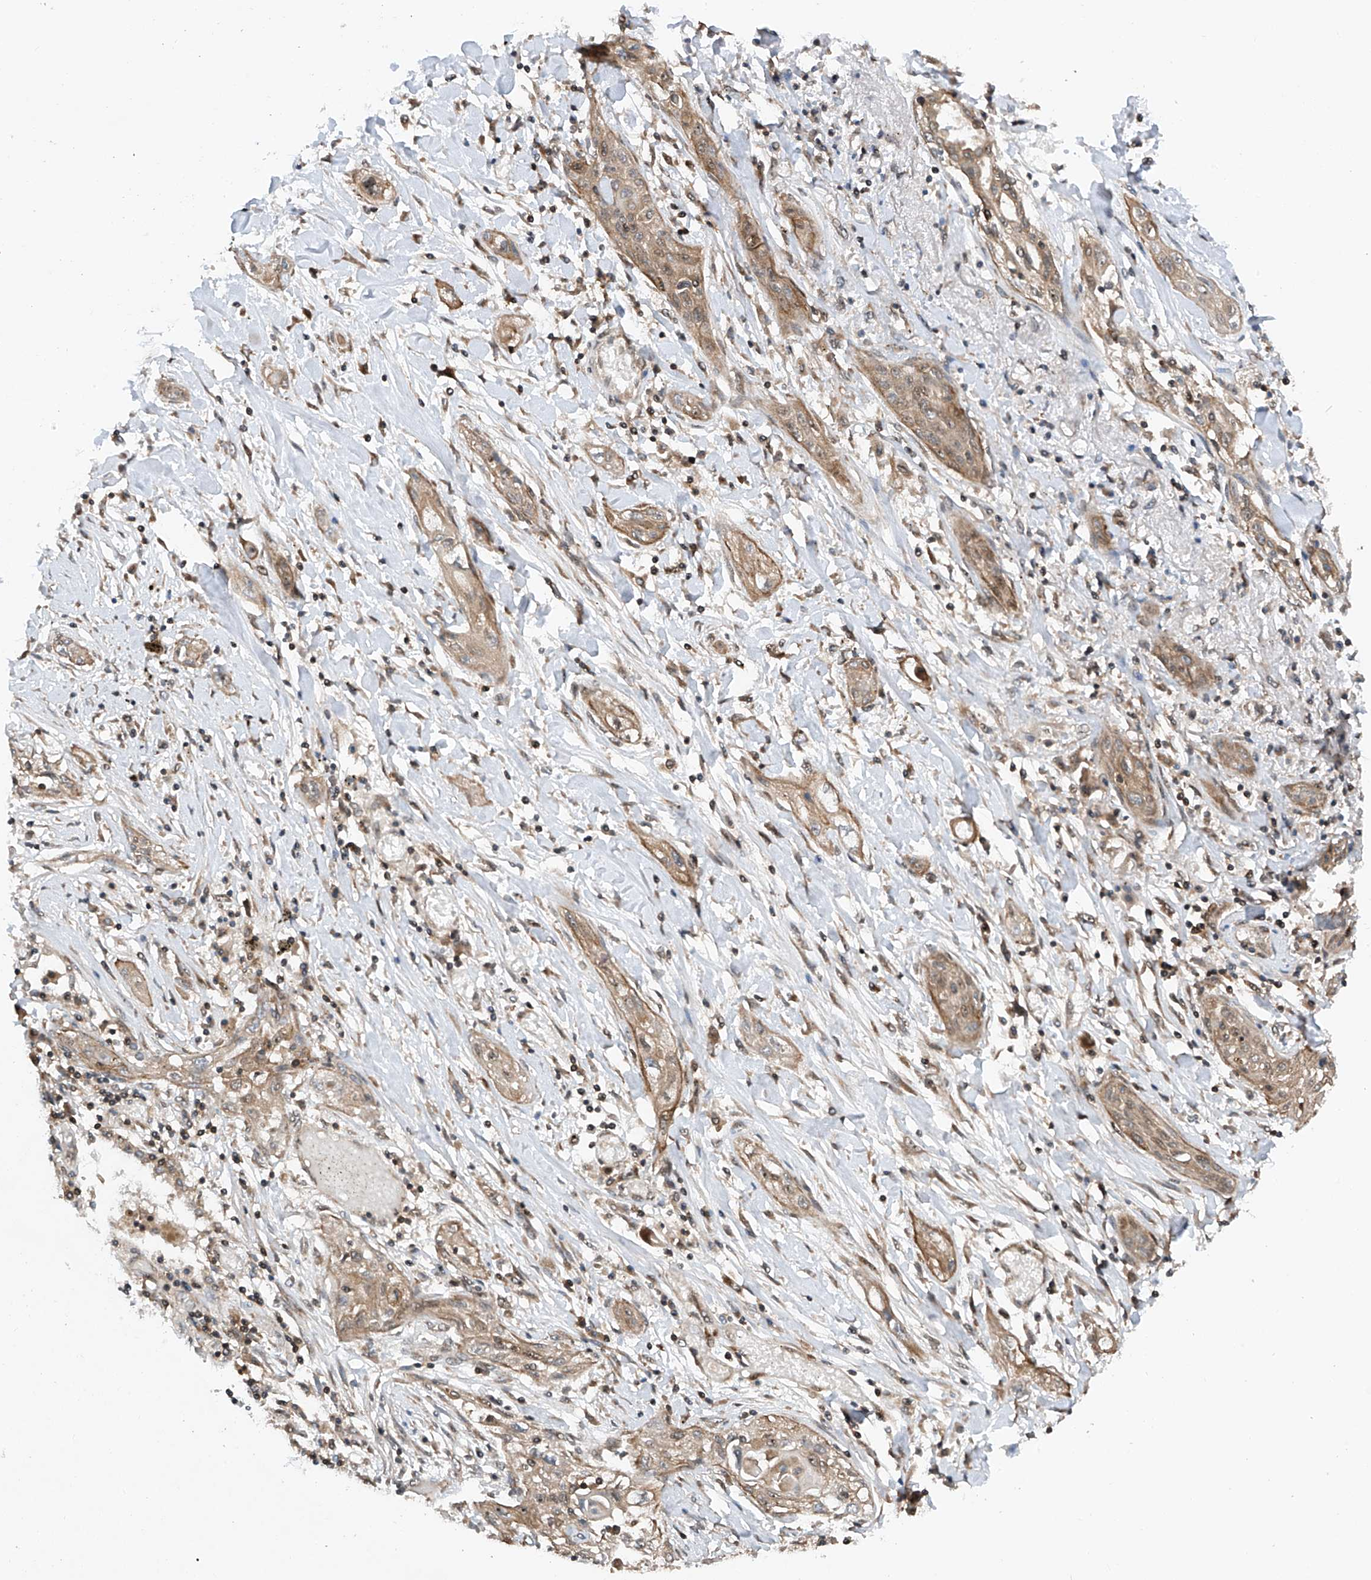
{"staining": {"intensity": "weak", "quantity": ">75%", "location": "cytoplasmic/membranous"}, "tissue": "lung cancer", "cell_type": "Tumor cells", "image_type": "cancer", "snomed": [{"axis": "morphology", "description": "Squamous cell carcinoma, NOS"}, {"axis": "topography", "description": "Lung"}], "caption": "Immunohistochemistry of human lung cancer reveals low levels of weak cytoplasmic/membranous expression in about >75% of tumor cells. (IHC, brightfield microscopy, high magnification).", "gene": "C1orf131", "patient": {"sex": "female", "age": 47}}